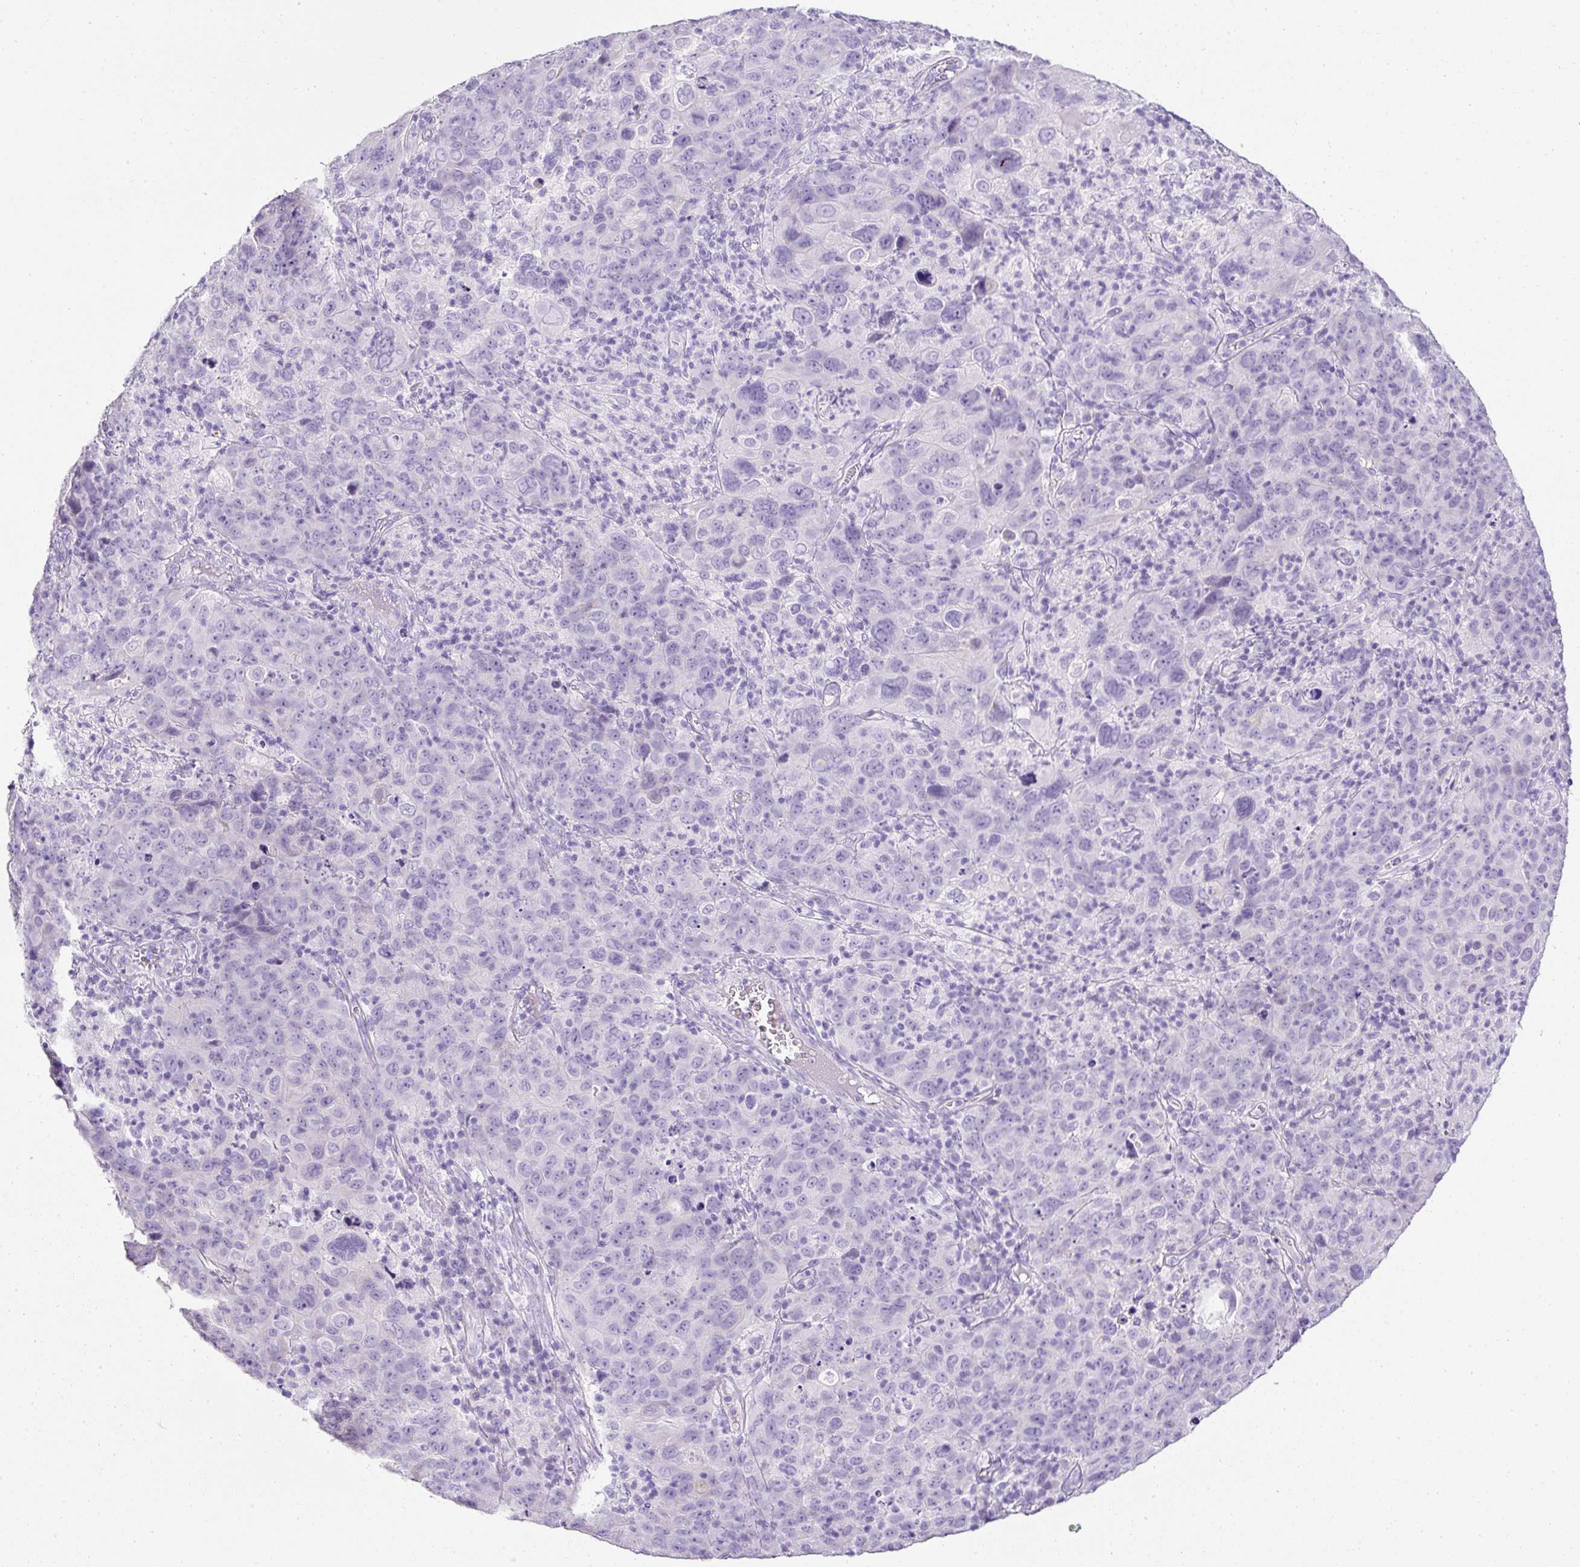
{"staining": {"intensity": "negative", "quantity": "none", "location": "none"}, "tissue": "cervical cancer", "cell_type": "Tumor cells", "image_type": "cancer", "snomed": [{"axis": "morphology", "description": "Squamous cell carcinoma, NOS"}, {"axis": "topography", "description": "Cervix"}], "caption": "This is an IHC image of cervical cancer (squamous cell carcinoma). There is no staining in tumor cells.", "gene": "C2CD4C", "patient": {"sex": "female", "age": 44}}